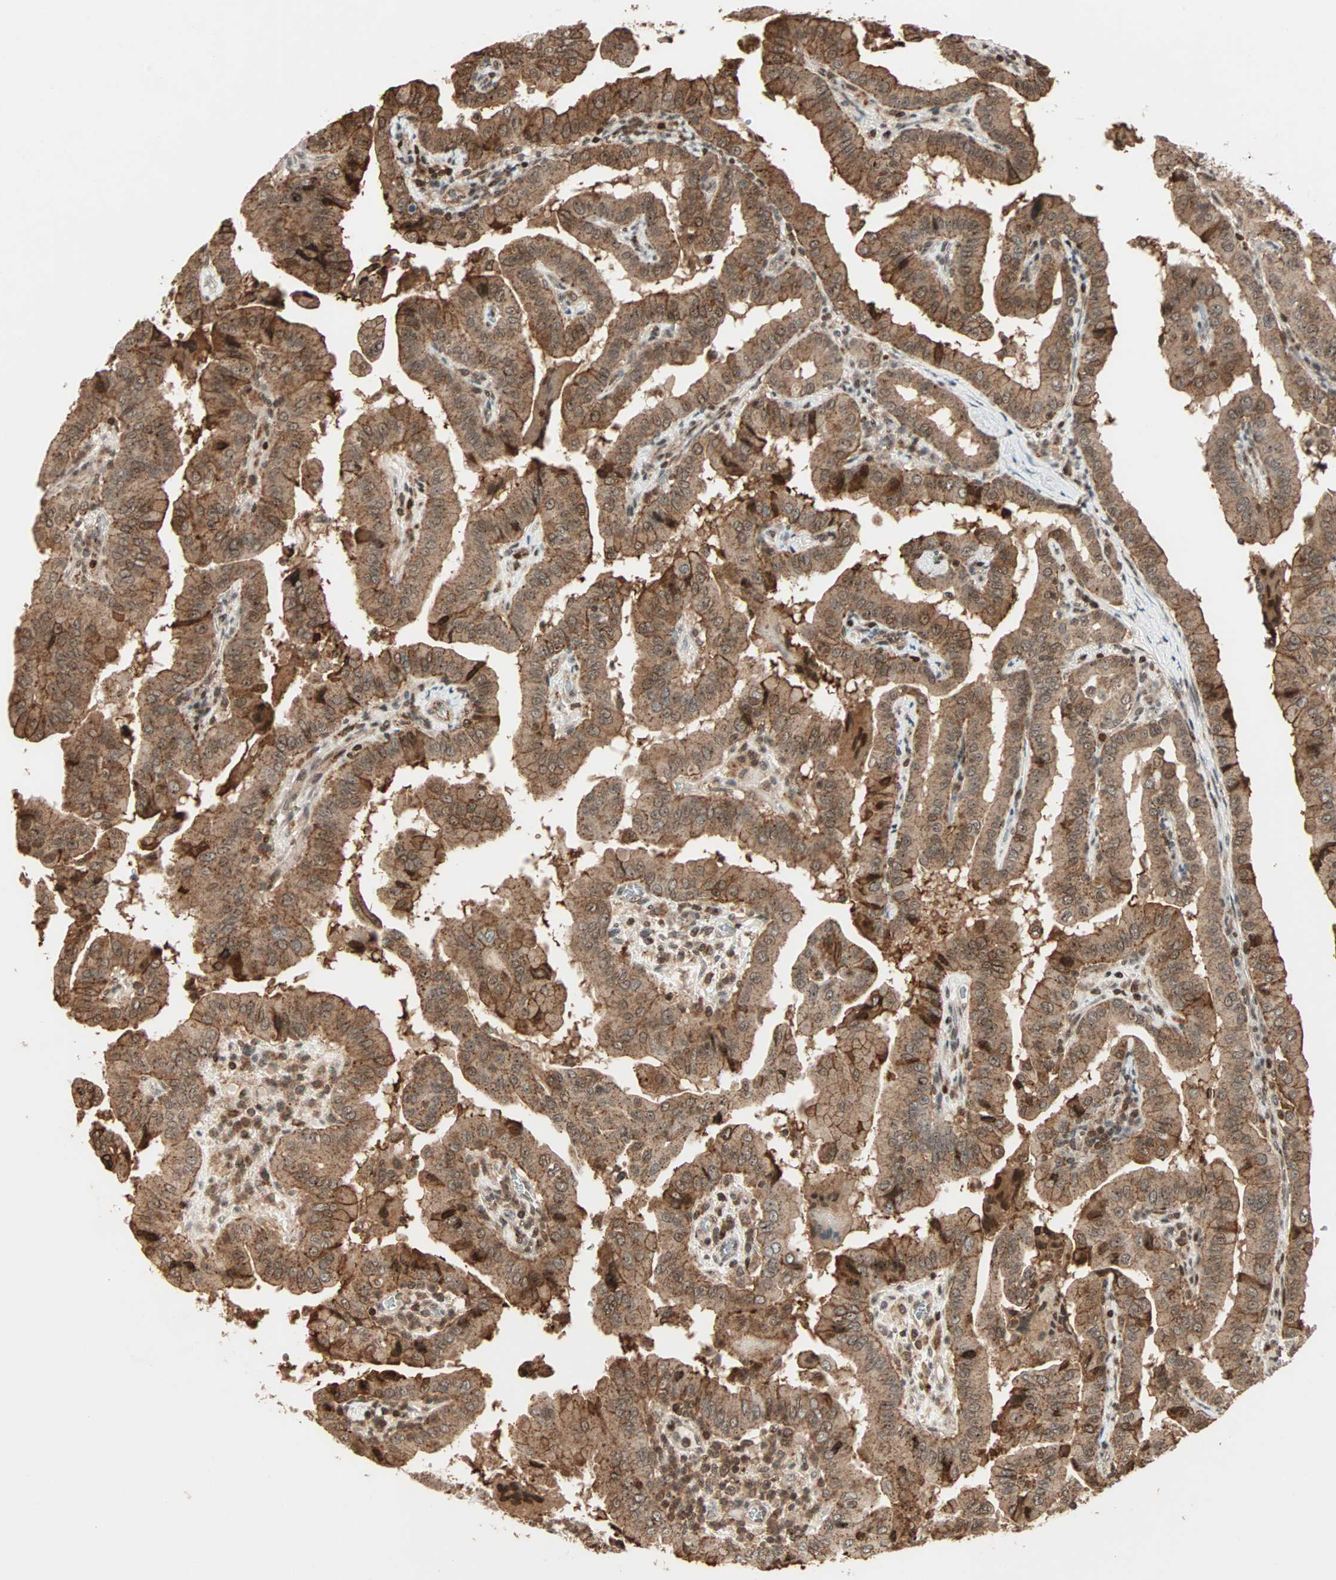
{"staining": {"intensity": "strong", "quantity": ">75%", "location": "cytoplasmic/membranous,nuclear"}, "tissue": "thyroid cancer", "cell_type": "Tumor cells", "image_type": "cancer", "snomed": [{"axis": "morphology", "description": "Papillary adenocarcinoma, NOS"}, {"axis": "topography", "description": "Thyroid gland"}], "caption": "This photomicrograph reveals immunohistochemistry (IHC) staining of thyroid cancer, with high strong cytoplasmic/membranous and nuclear positivity in approximately >75% of tumor cells.", "gene": "ZBED9", "patient": {"sex": "male", "age": 33}}